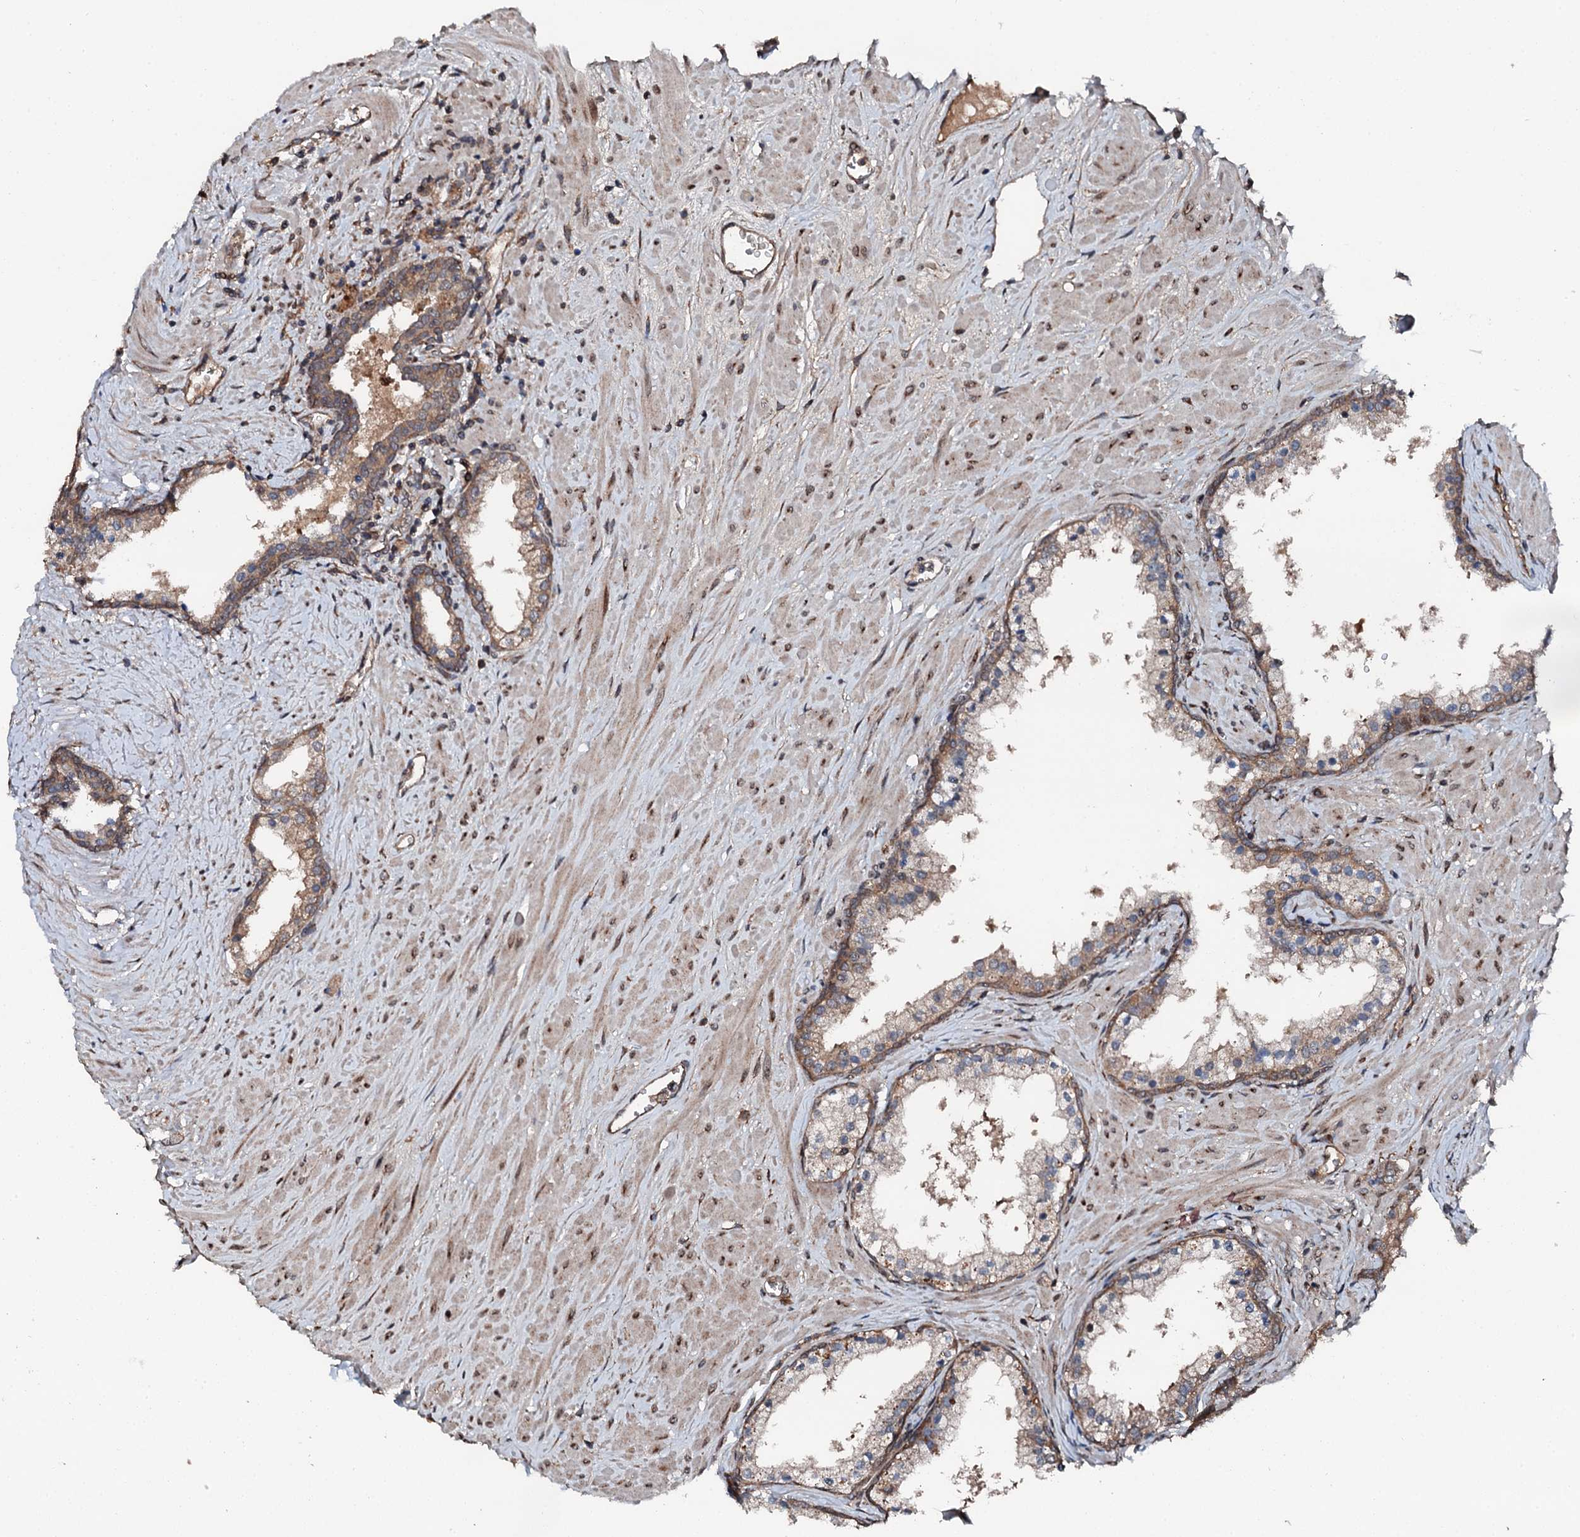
{"staining": {"intensity": "moderate", "quantity": ">75%", "location": "cytoplasmic/membranous"}, "tissue": "prostate cancer", "cell_type": "Tumor cells", "image_type": "cancer", "snomed": [{"axis": "morphology", "description": "Adenocarcinoma, High grade"}, {"axis": "topography", "description": "Prostate"}], "caption": "Protein analysis of prostate cancer (high-grade adenocarcinoma) tissue shows moderate cytoplasmic/membranous staining in about >75% of tumor cells. The staining was performed using DAB, with brown indicating positive protein expression. Nuclei are stained blue with hematoxylin.", "gene": "FLYWCH1", "patient": {"sex": "male", "age": 64}}